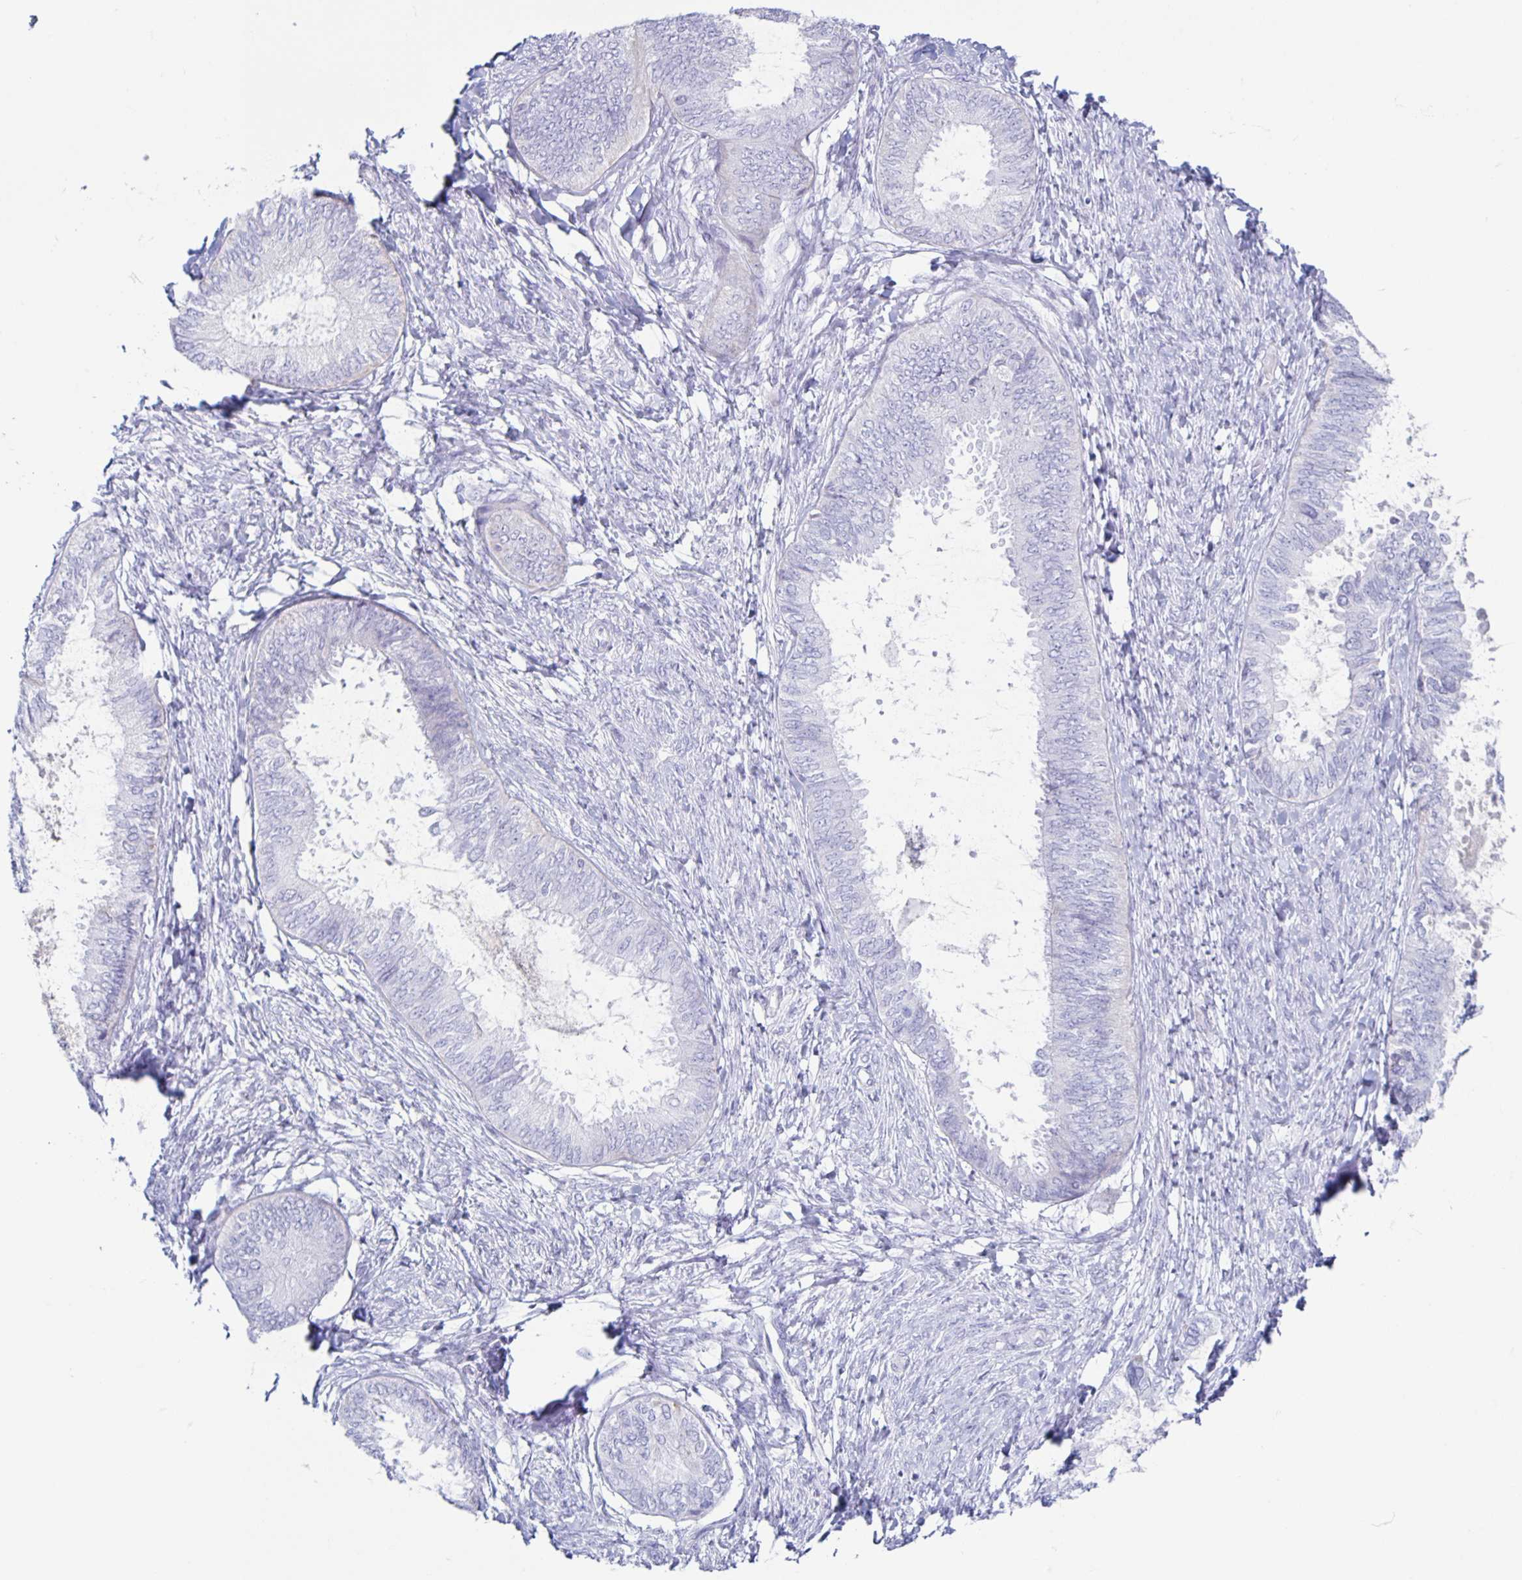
{"staining": {"intensity": "negative", "quantity": "none", "location": "none"}, "tissue": "ovarian cancer", "cell_type": "Tumor cells", "image_type": "cancer", "snomed": [{"axis": "morphology", "description": "Carcinoma, endometroid"}, {"axis": "topography", "description": "Ovary"}], "caption": "This is an immunohistochemistry image of ovarian cancer. There is no staining in tumor cells.", "gene": "CT45A5", "patient": {"sex": "female", "age": 70}}